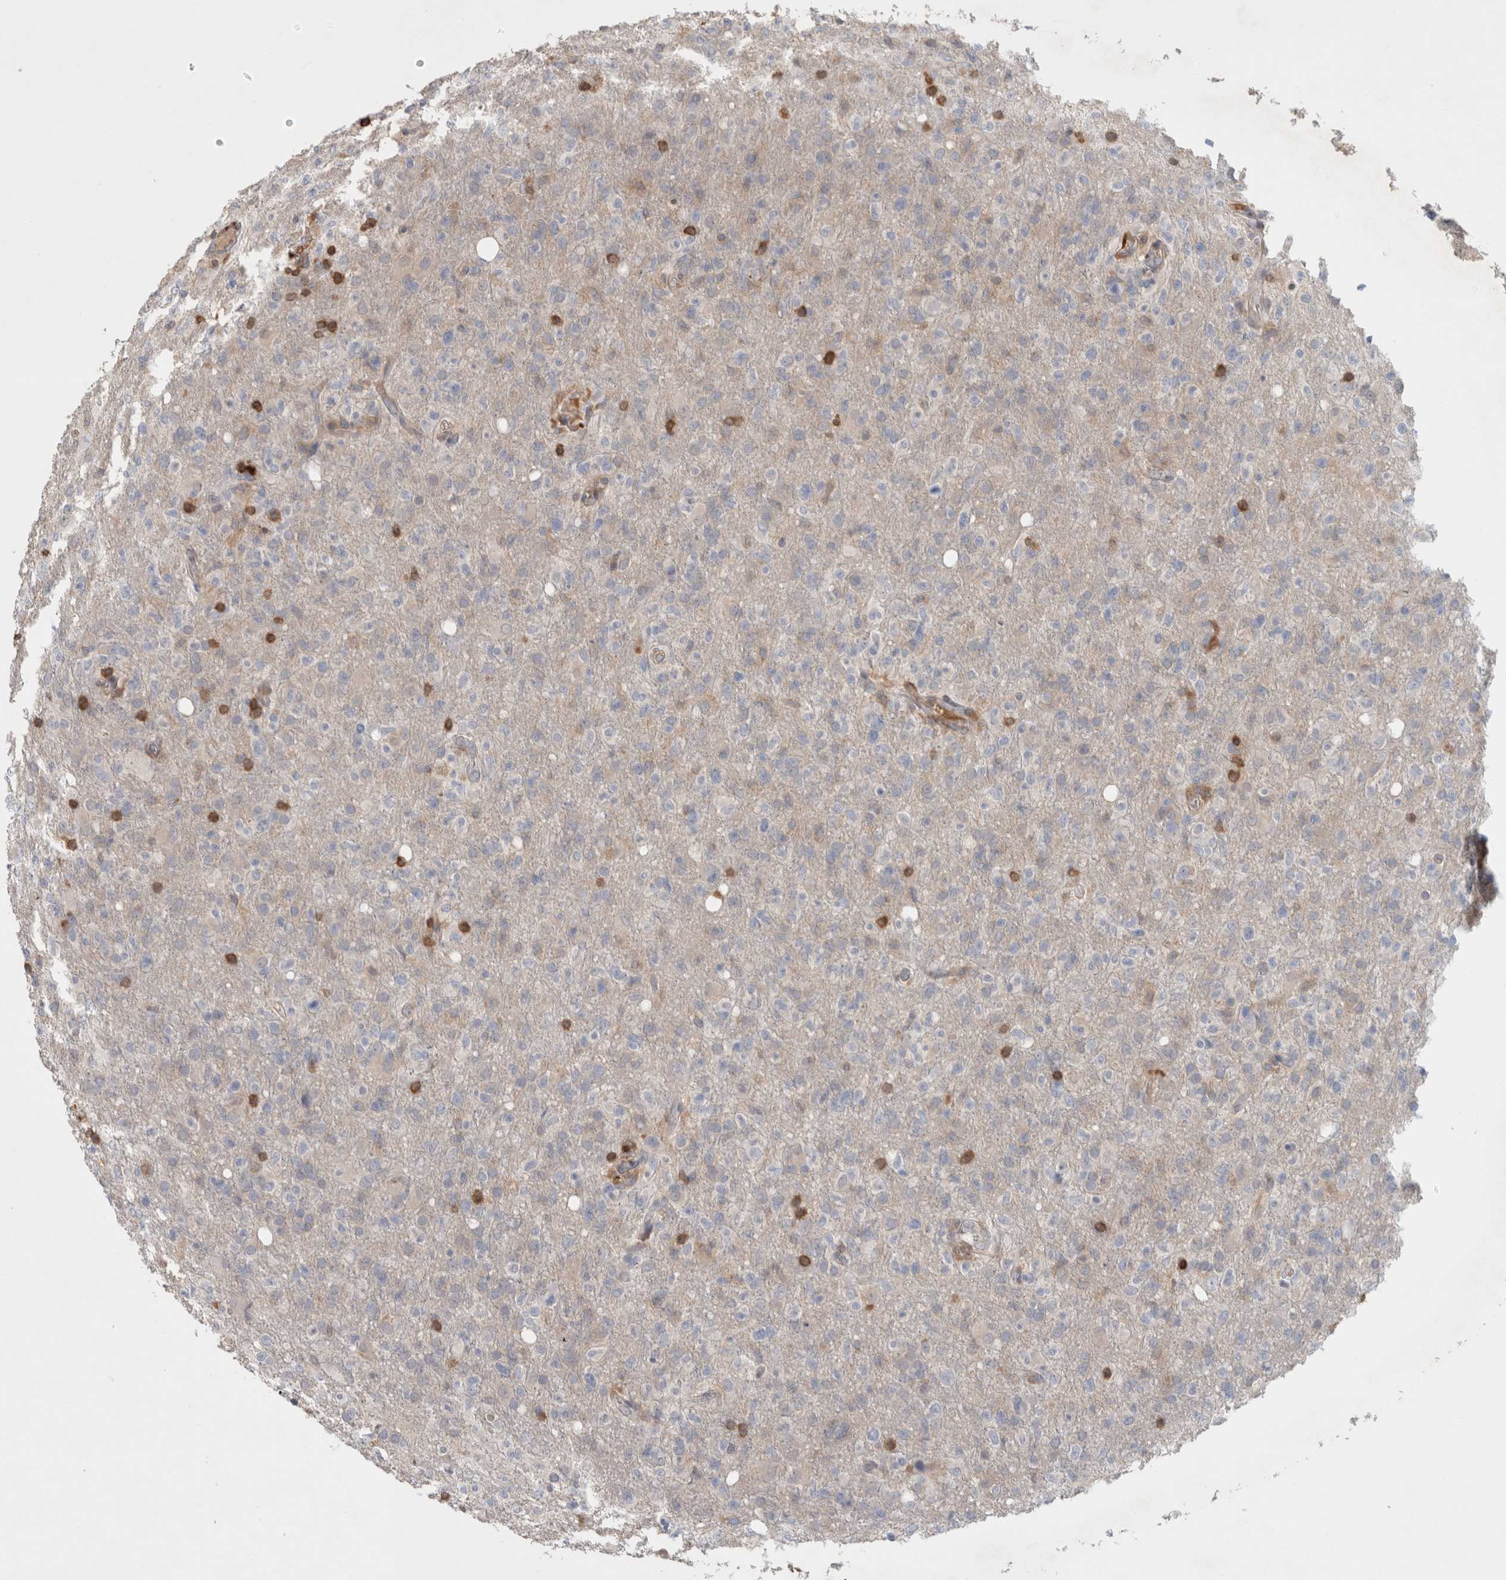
{"staining": {"intensity": "negative", "quantity": "none", "location": "none"}, "tissue": "glioma", "cell_type": "Tumor cells", "image_type": "cancer", "snomed": [{"axis": "morphology", "description": "Glioma, malignant, High grade"}, {"axis": "topography", "description": "Brain"}], "caption": "An IHC image of glioma is shown. There is no staining in tumor cells of glioma. (DAB (3,3'-diaminobenzidine) immunohistochemistry with hematoxylin counter stain).", "gene": "GFRA2", "patient": {"sex": "female", "age": 57}}